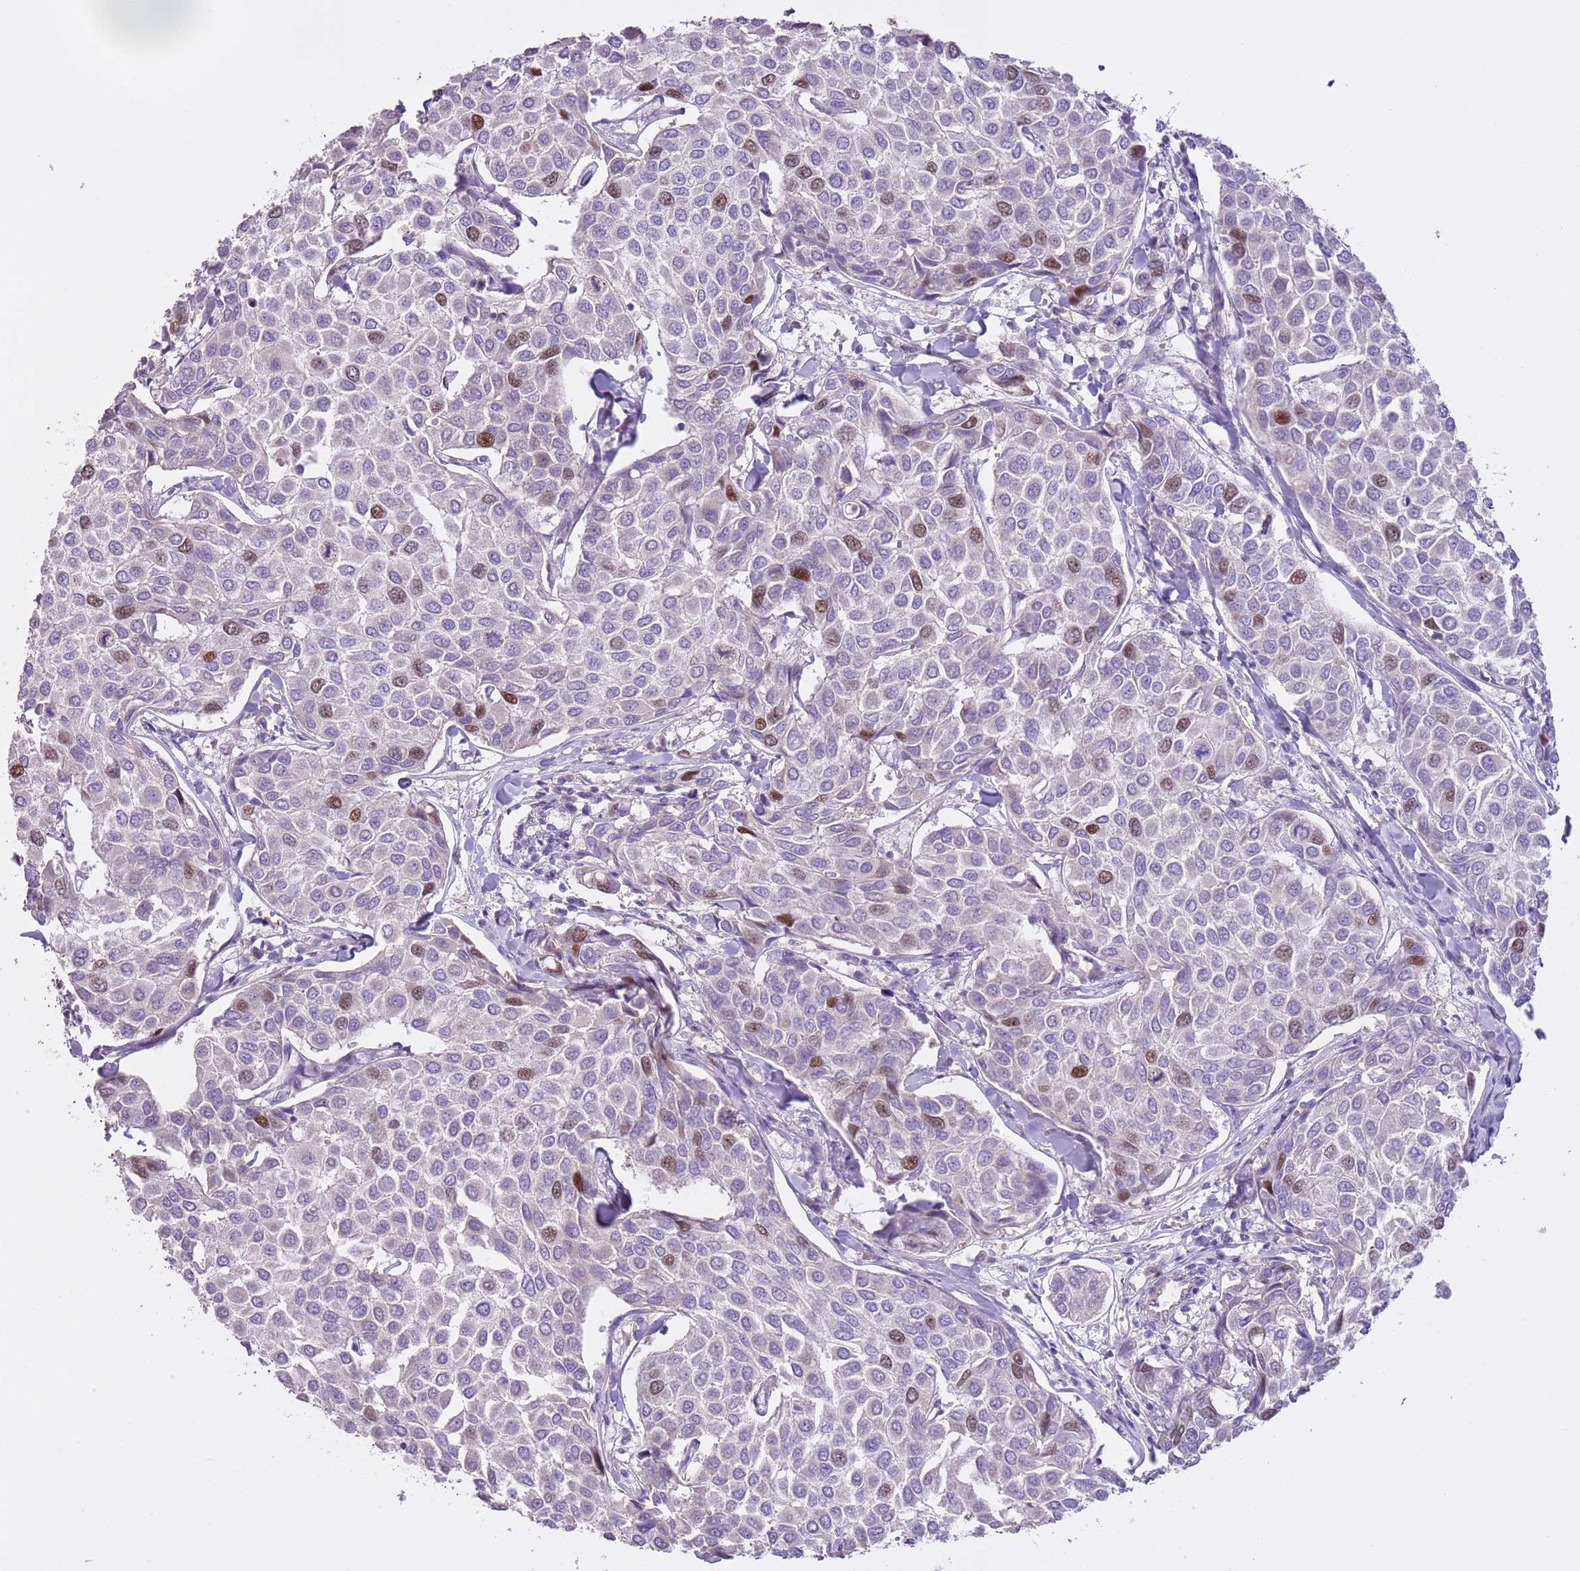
{"staining": {"intensity": "moderate", "quantity": "<25%", "location": "nuclear"}, "tissue": "breast cancer", "cell_type": "Tumor cells", "image_type": "cancer", "snomed": [{"axis": "morphology", "description": "Duct carcinoma"}, {"axis": "topography", "description": "Breast"}], "caption": "Intraductal carcinoma (breast) stained for a protein (brown) exhibits moderate nuclear positive positivity in approximately <25% of tumor cells.", "gene": "GMNN", "patient": {"sex": "female", "age": 55}}